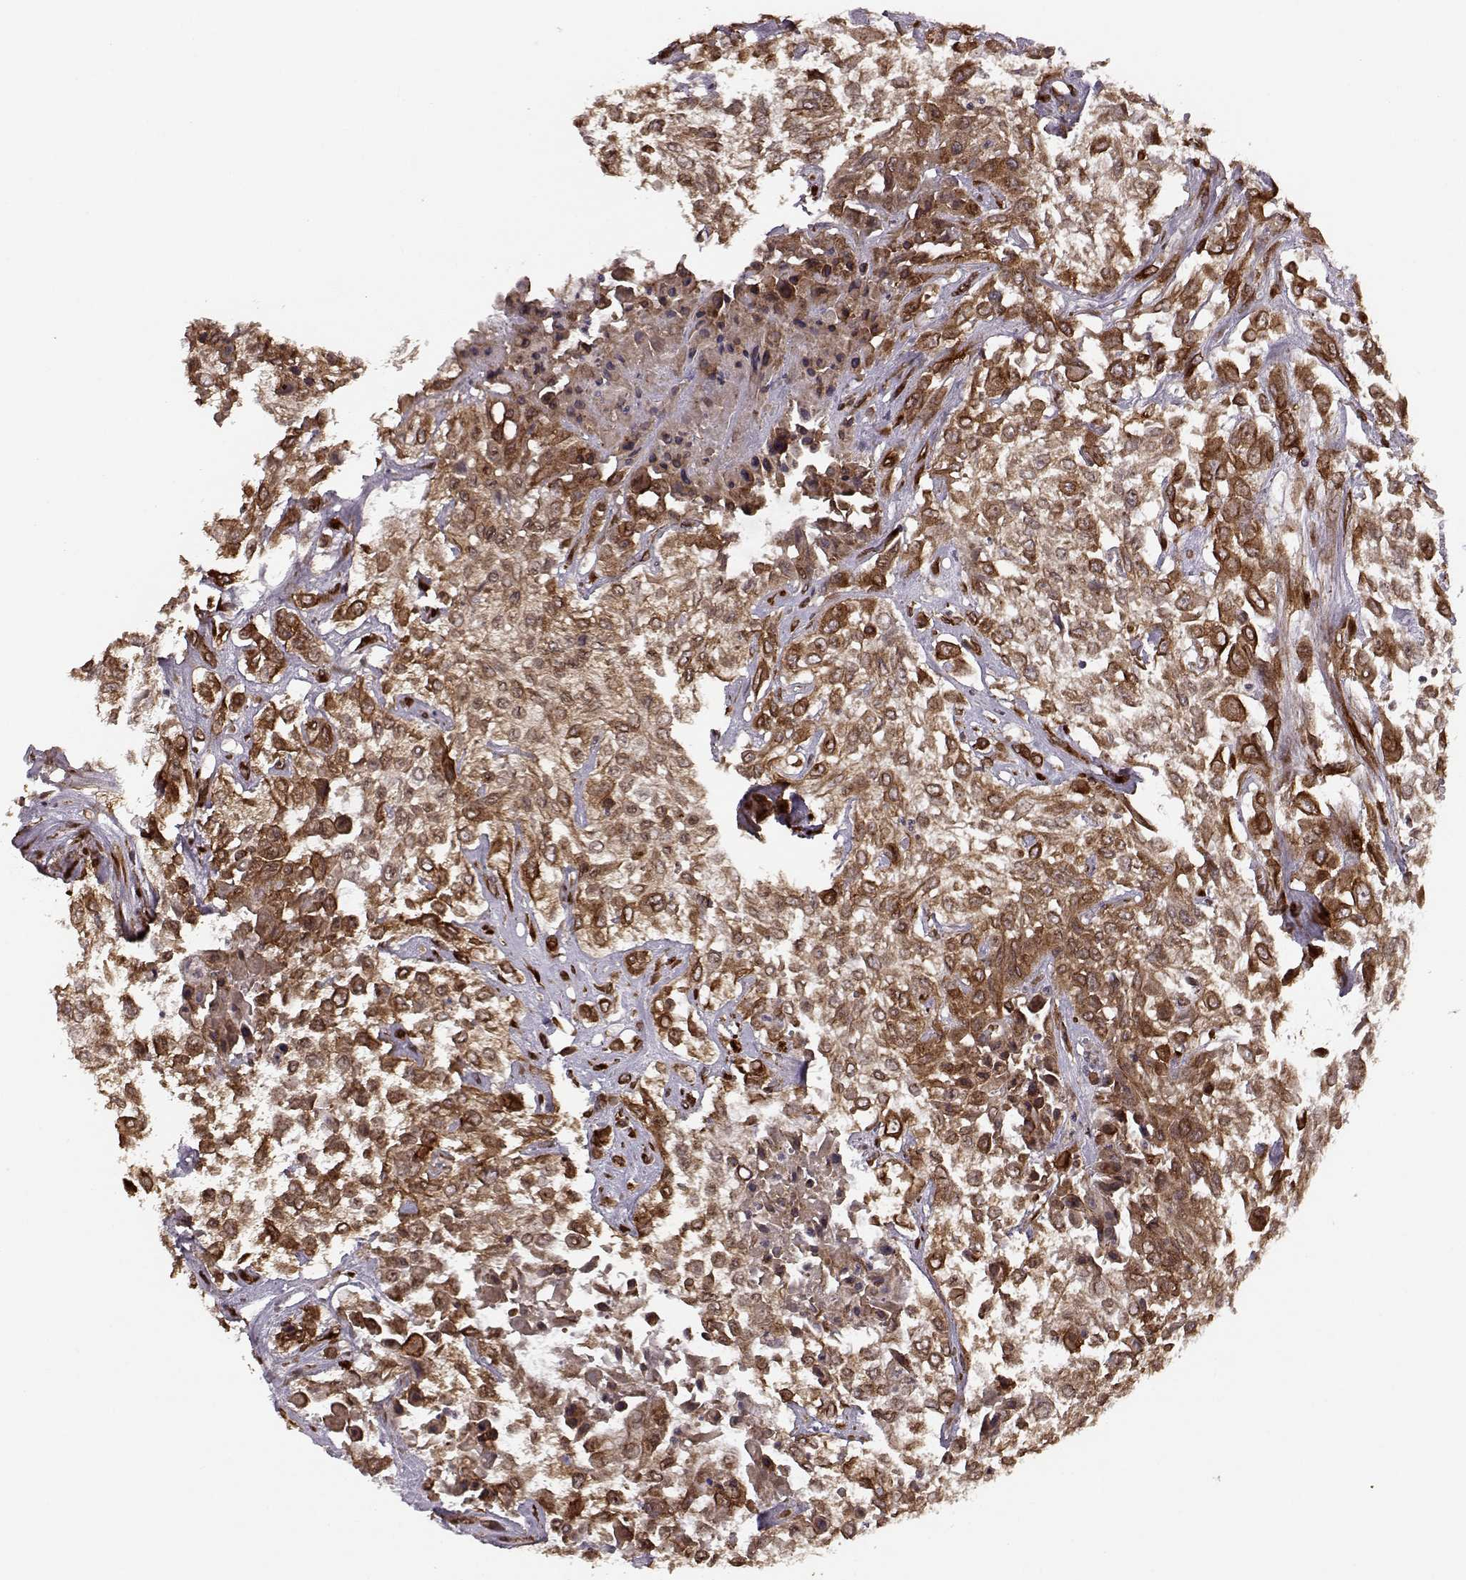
{"staining": {"intensity": "strong", "quantity": "25%-75%", "location": "cytoplasmic/membranous"}, "tissue": "urothelial cancer", "cell_type": "Tumor cells", "image_type": "cancer", "snomed": [{"axis": "morphology", "description": "Urothelial carcinoma, High grade"}, {"axis": "topography", "description": "Urinary bladder"}], "caption": "Brown immunohistochemical staining in human urothelial cancer displays strong cytoplasmic/membranous staining in approximately 25%-75% of tumor cells.", "gene": "YIPF5", "patient": {"sex": "male", "age": 57}}